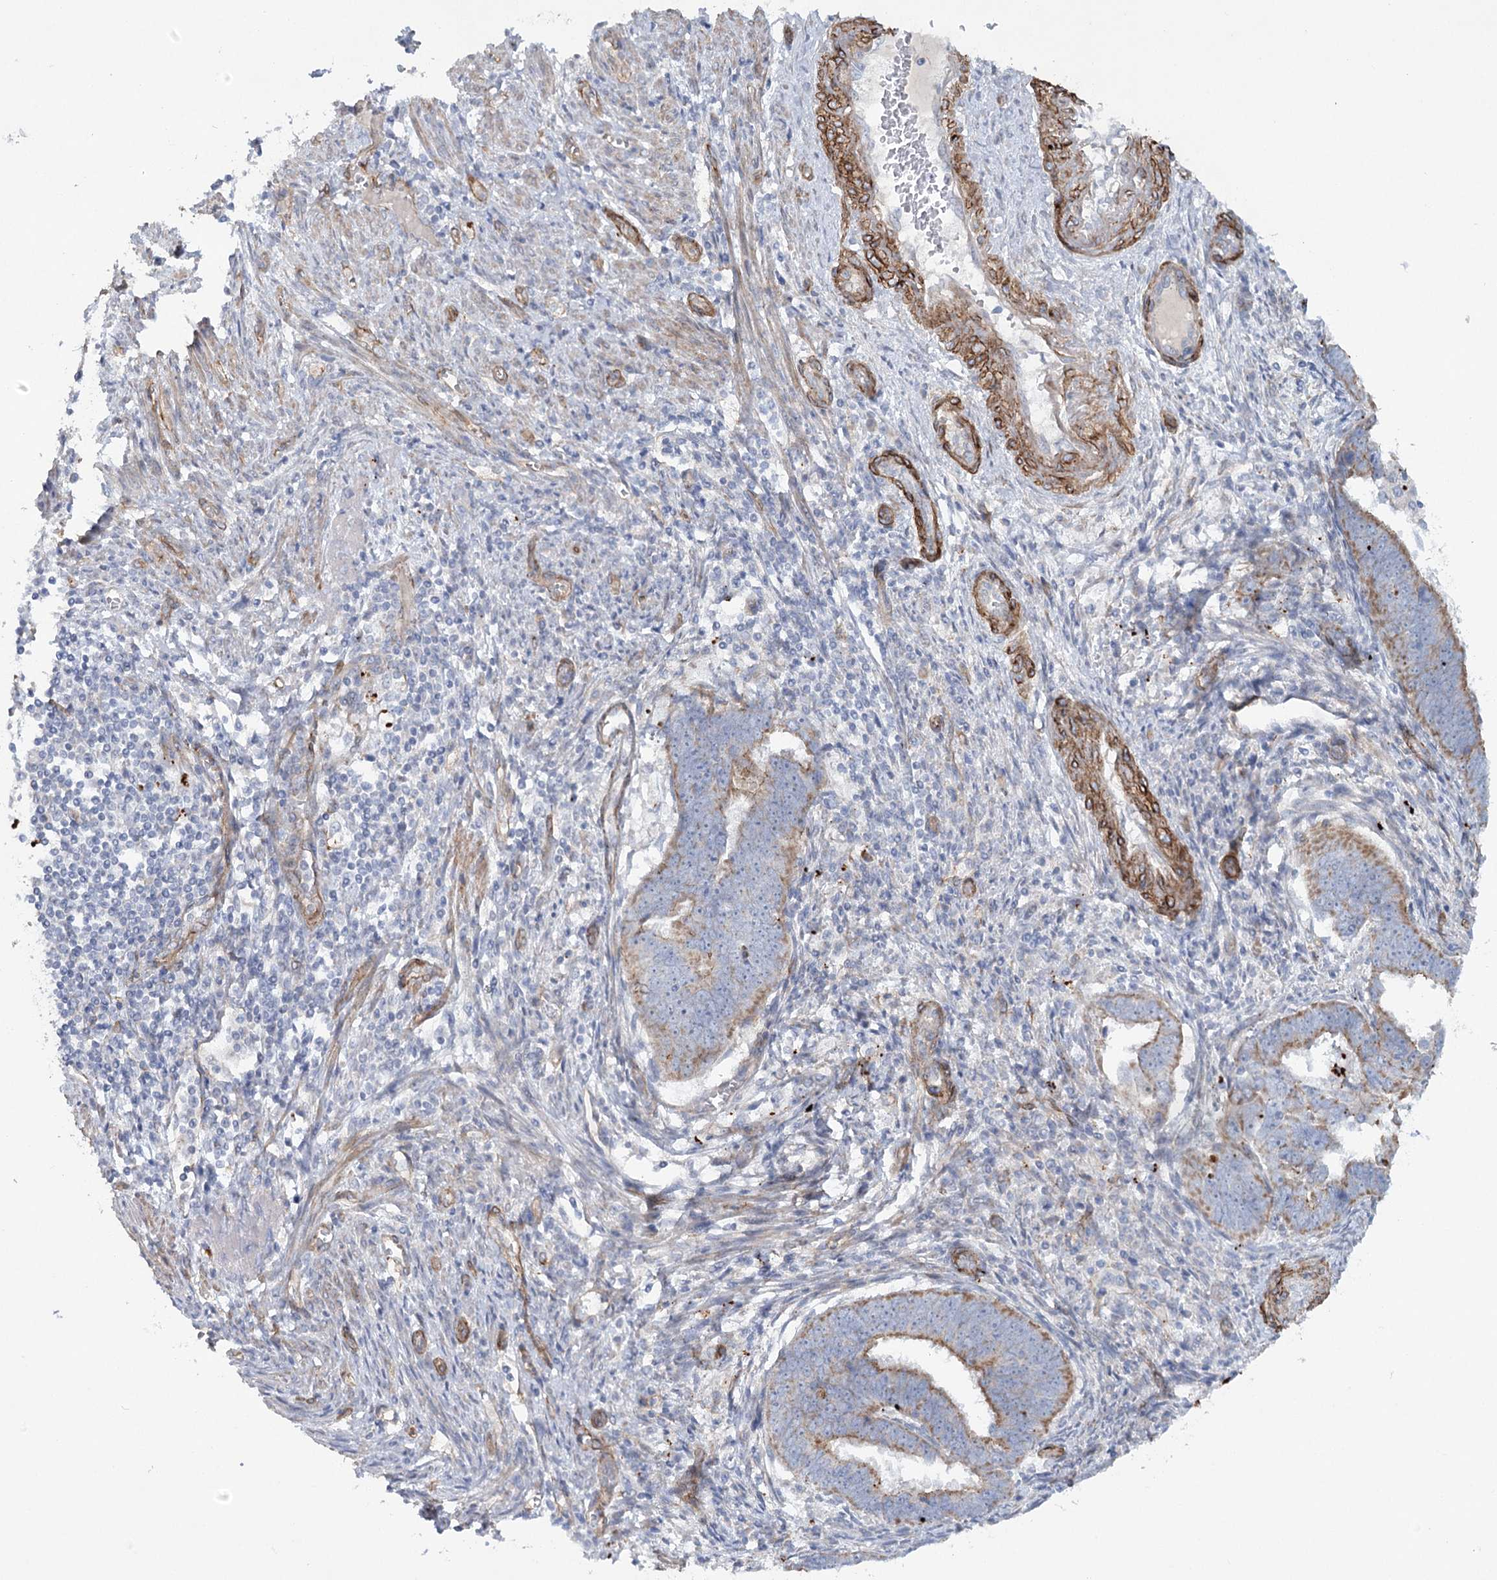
{"staining": {"intensity": "moderate", "quantity": ">75%", "location": "cytoplasmic/membranous"}, "tissue": "endometrial cancer", "cell_type": "Tumor cells", "image_type": "cancer", "snomed": [{"axis": "morphology", "description": "Adenocarcinoma, NOS"}, {"axis": "topography", "description": "Endometrium"}], "caption": "Immunohistochemistry image of human endometrial cancer stained for a protein (brown), which displays medium levels of moderate cytoplasmic/membranous expression in approximately >75% of tumor cells.", "gene": "TMEM164", "patient": {"sex": "female", "age": 75}}